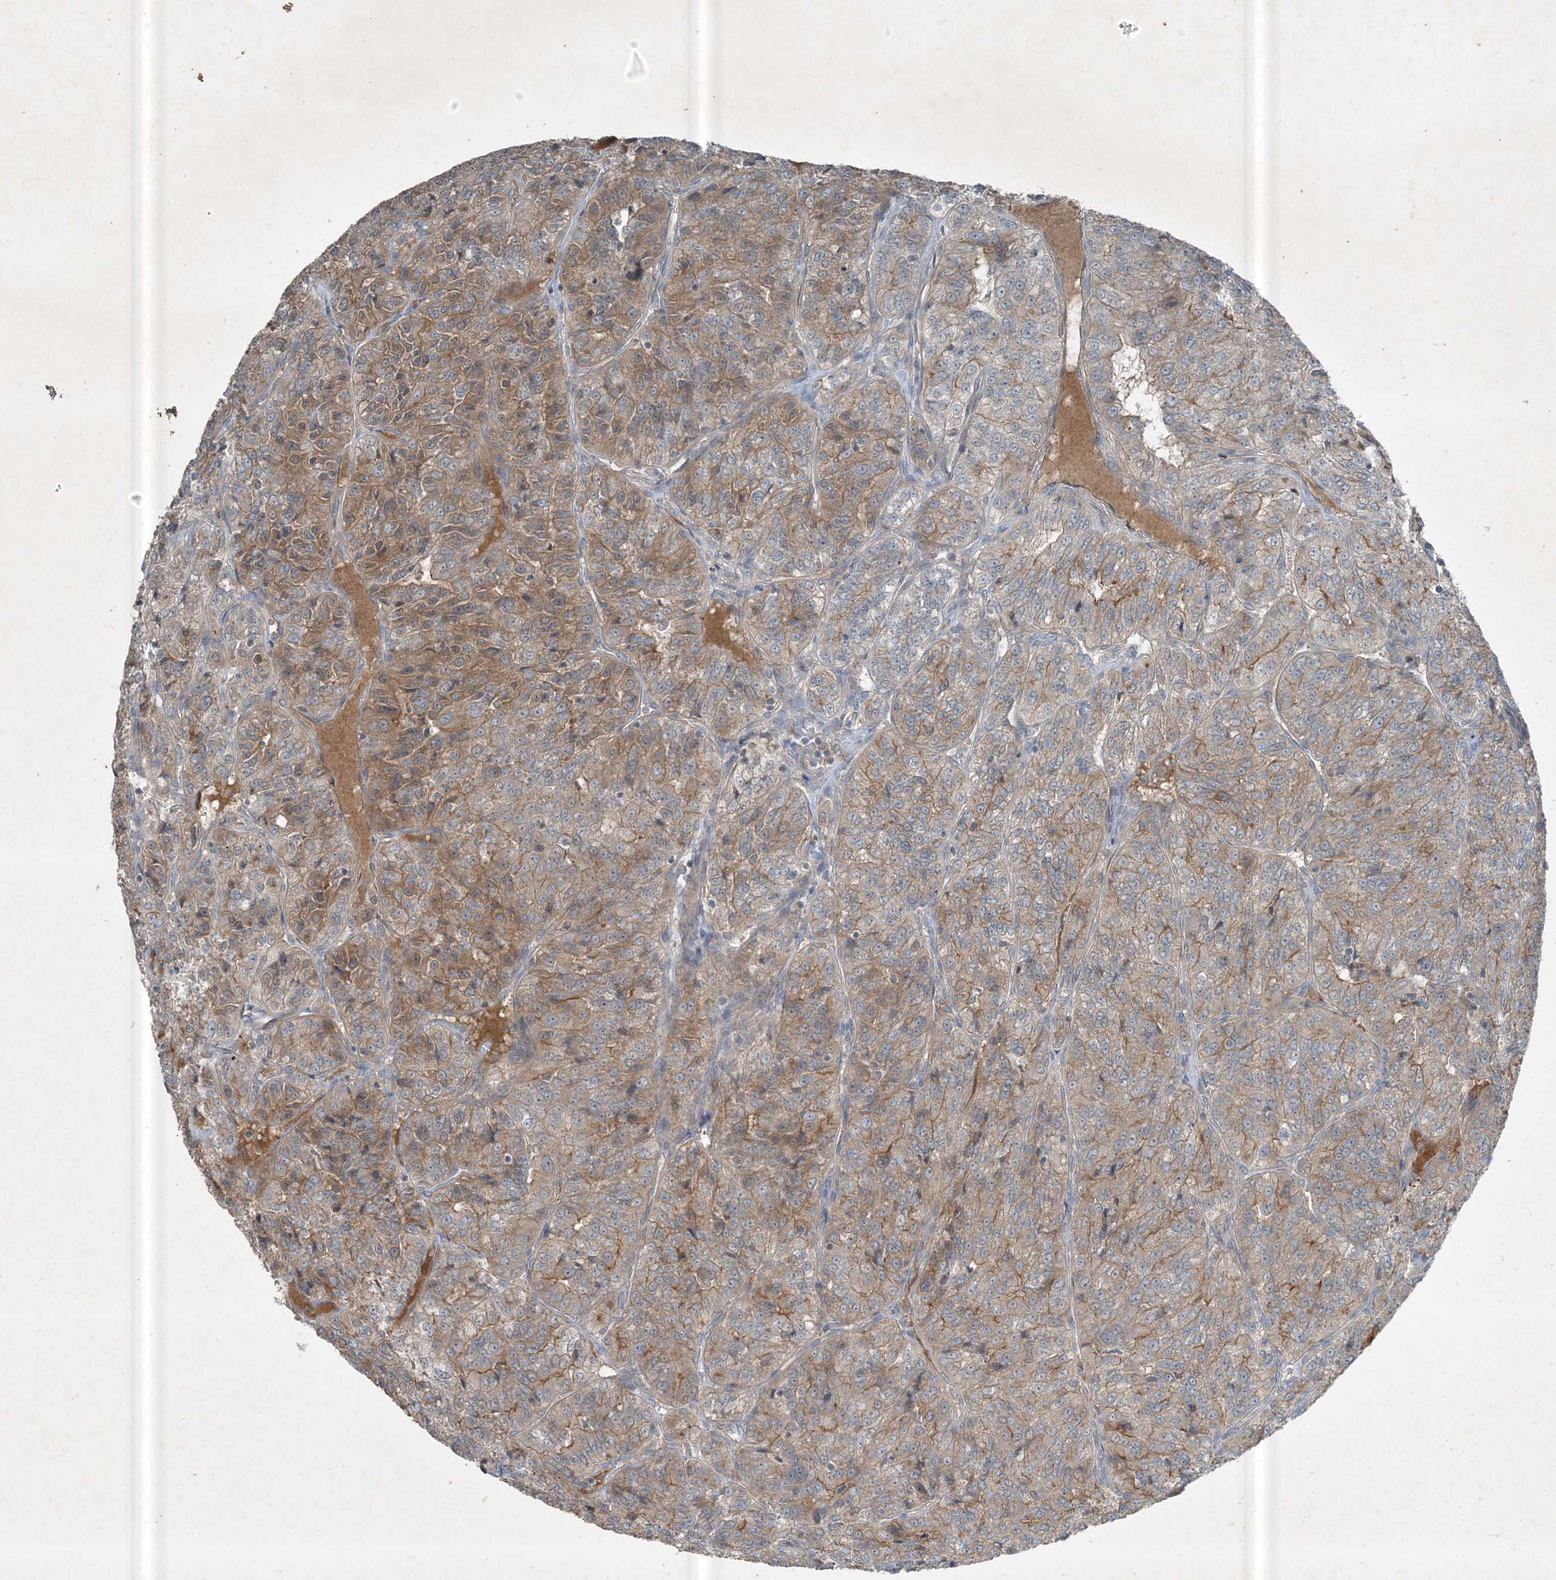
{"staining": {"intensity": "moderate", "quantity": "25%-75%", "location": "cytoplasmic/membranous"}, "tissue": "renal cancer", "cell_type": "Tumor cells", "image_type": "cancer", "snomed": [{"axis": "morphology", "description": "Adenocarcinoma, NOS"}, {"axis": "topography", "description": "Kidney"}], "caption": "Adenocarcinoma (renal) was stained to show a protein in brown. There is medium levels of moderate cytoplasmic/membranous expression in approximately 25%-75% of tumor cells.", "gene": "MDN1", "patient": {"sex": "female", "age": 63}}